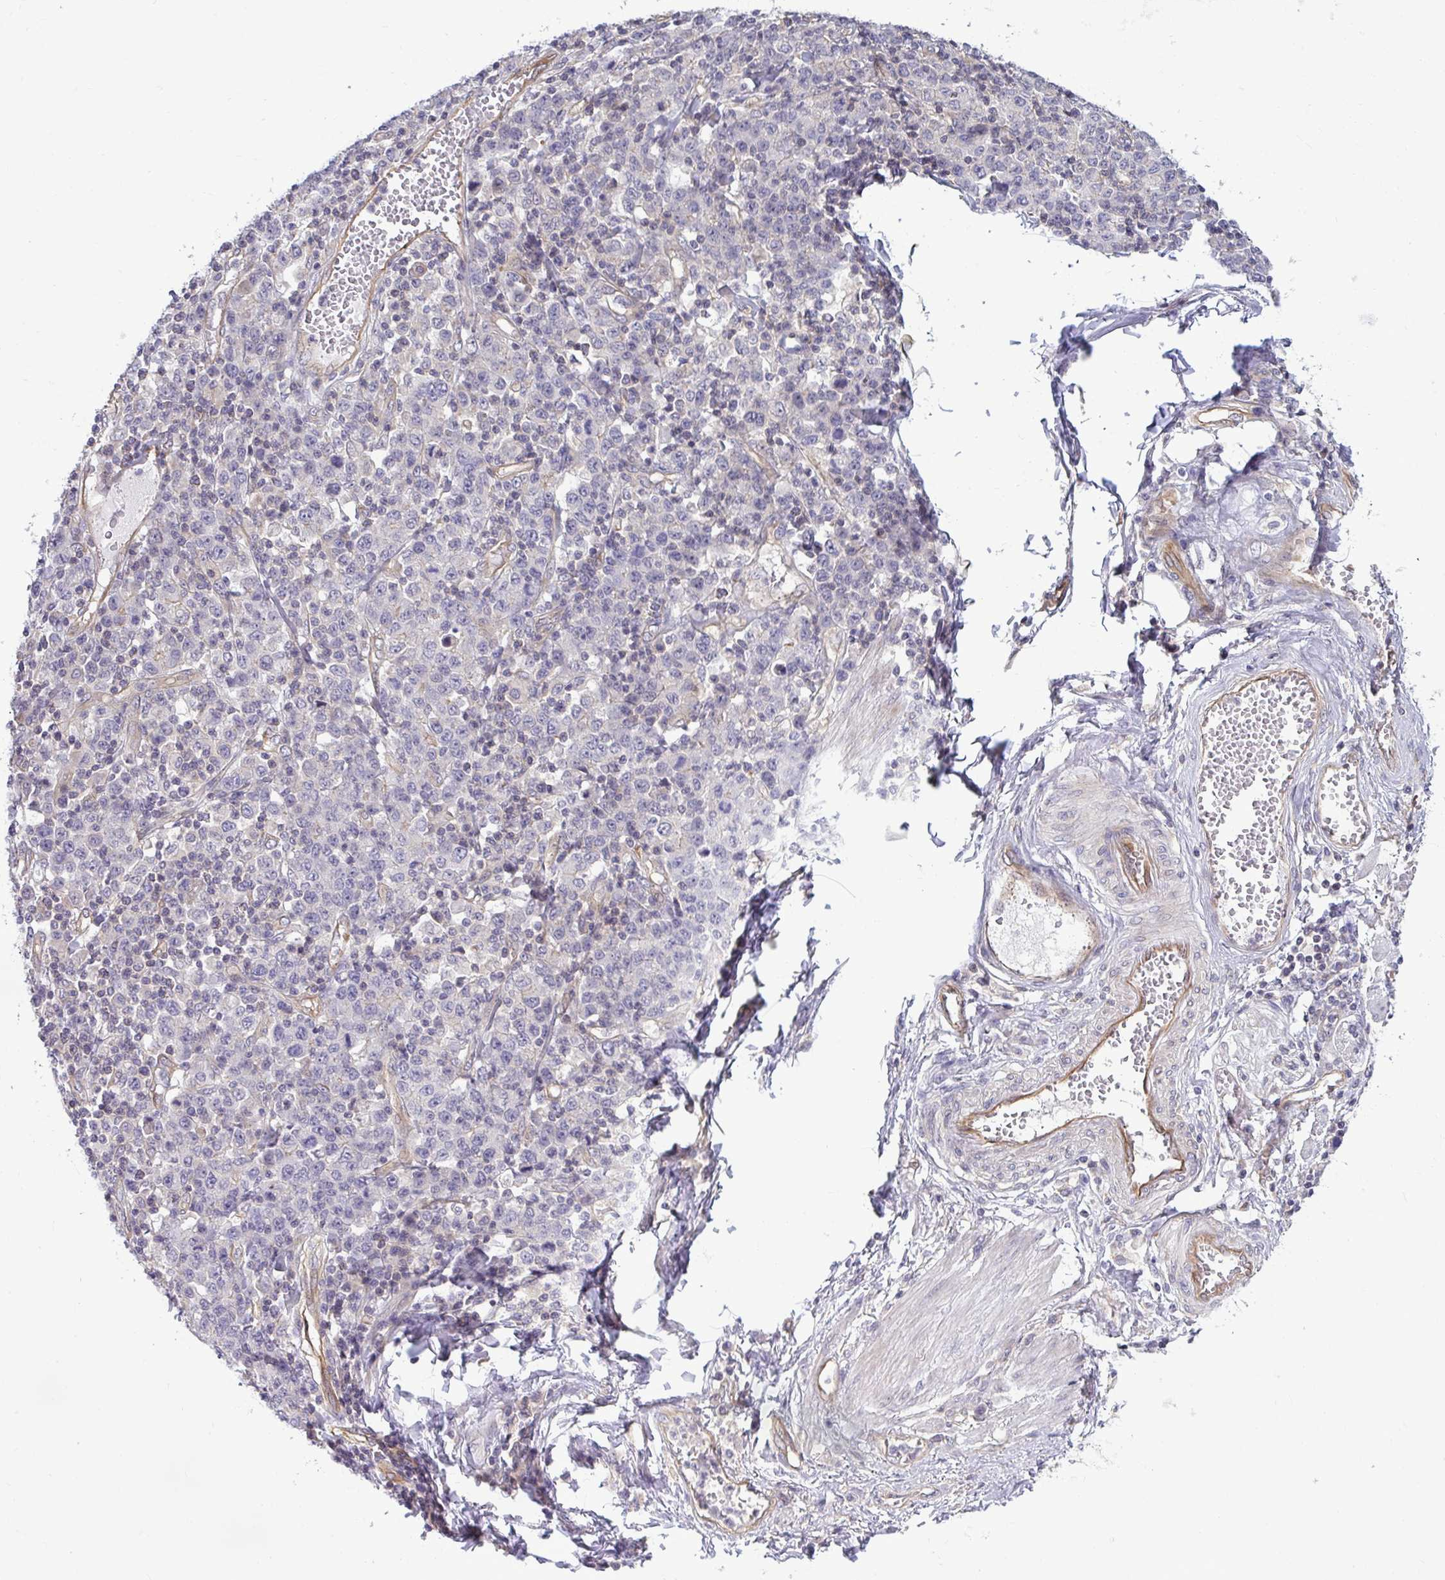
{"staining": {"intensity": "negative", "quantity": "none", "location": "none"}, "tissue": "stomach cancer", "cell_type": "Tumor cells", "image_type": "cancer", "snomed": [{"axis": "morphology", "description": "Adenocarcinoma, NOS"}, {"axis": "topography", "description": "Stomach, upper"}], "caption": "IHC histopathology image of stomach cancer stained for a protein (brown), which reveals no positivity in tumor cells.", "gene": "FUT10", "patient": {"sex": "male", "age": 69}}